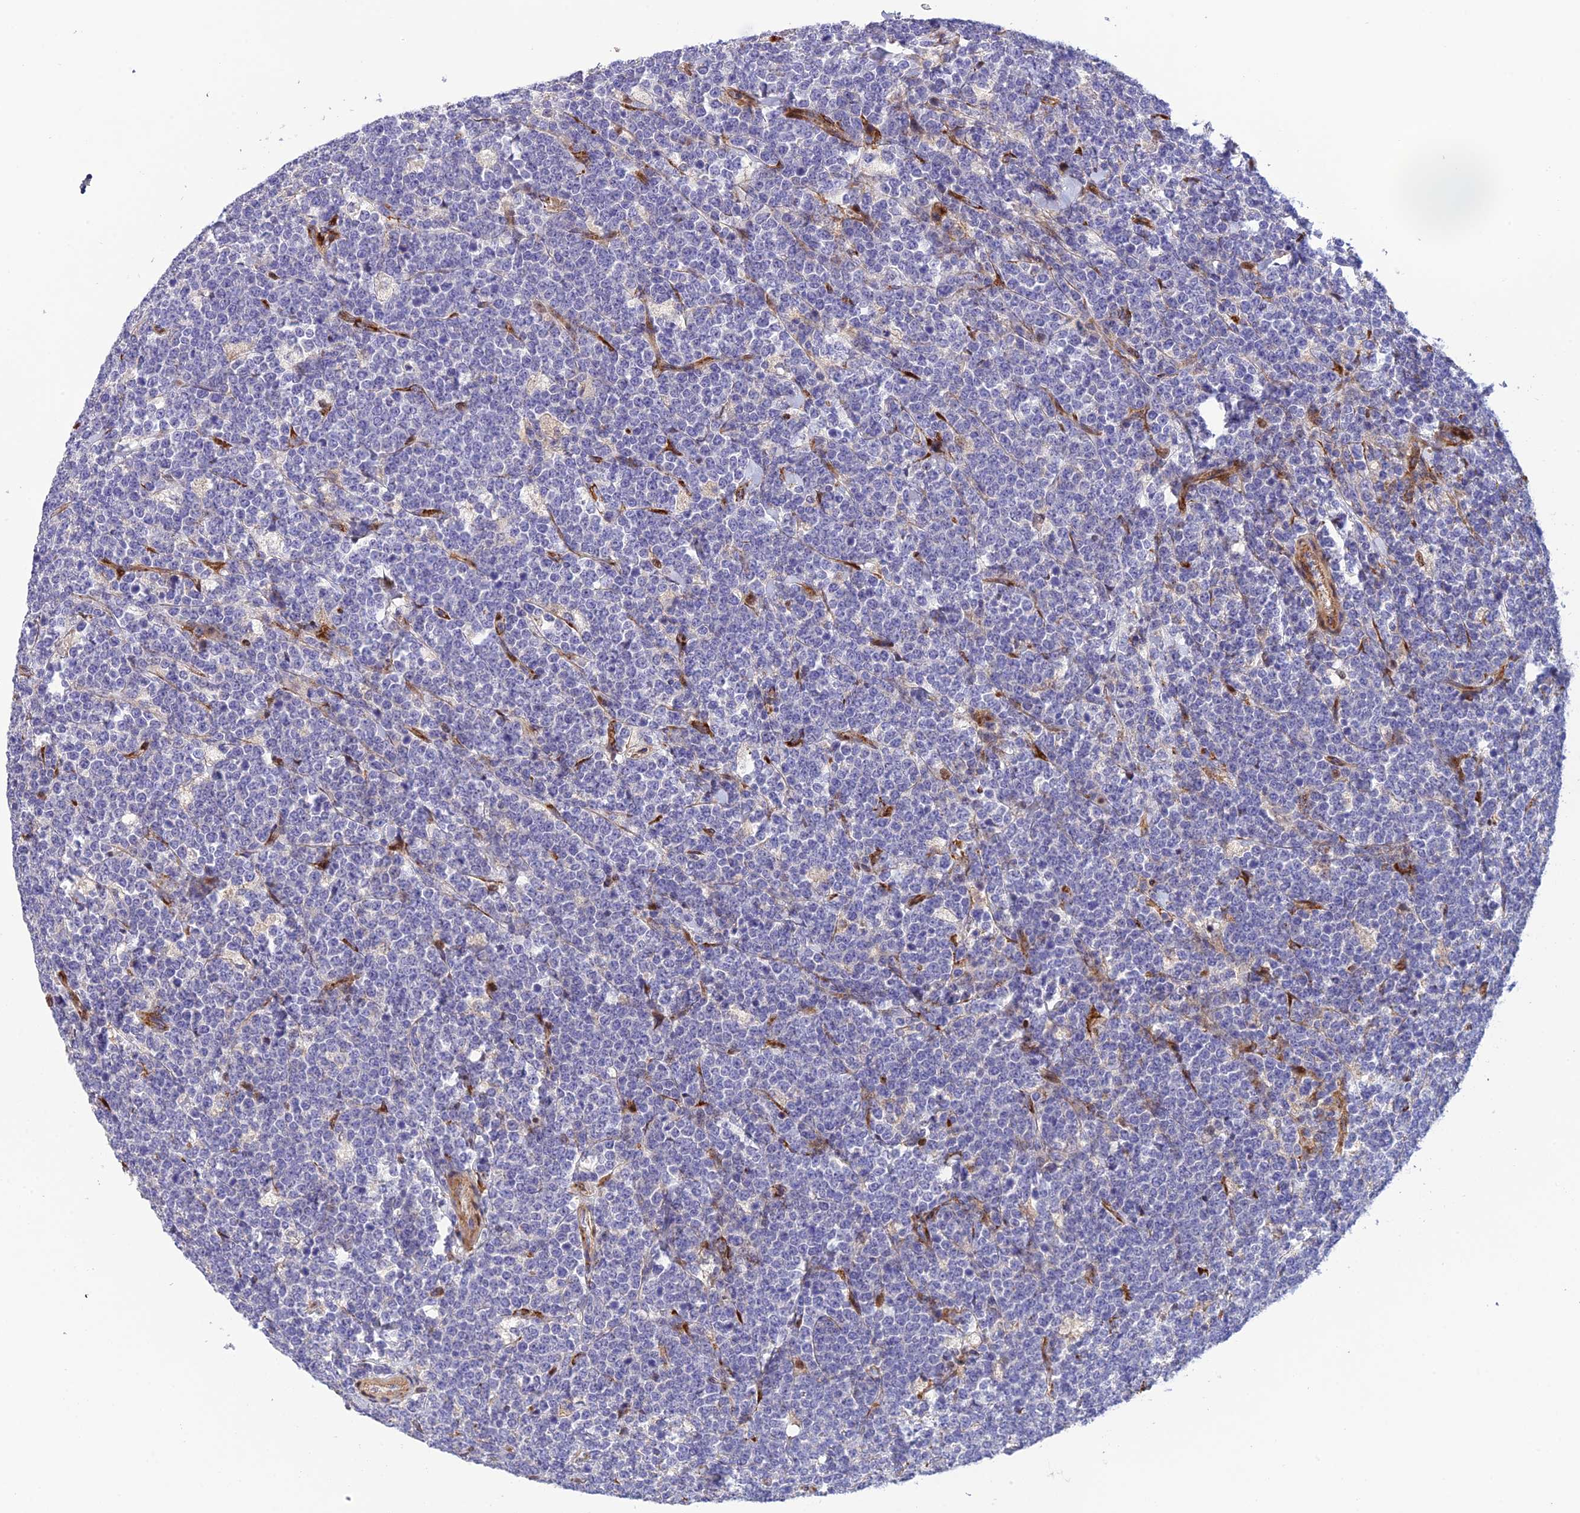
{"staining": {"intensity": "negative", "quantity": "none", "location": "none"}, "tissue": "lymphoma", "cell_type": "Tumor cells", "image_type": "cancer", "snomed": [{"axis": "morphology", "description": "Malignant lymphoma, non-Hodgkin's type, High grade"}, {"axis": "topography", "description": "Small intestine"}], "caption": "A high-resolution photomicrograph shows IHC staining of malignant lymphoma, non-Hodgkin's type (high-grade), which demonstrates no significant expression in tumor cells. (DAB immunohistochemistry (IHC), high magnification).", "gene": "CPSF4L", "patient": {"sex": "male", "age": 8}}